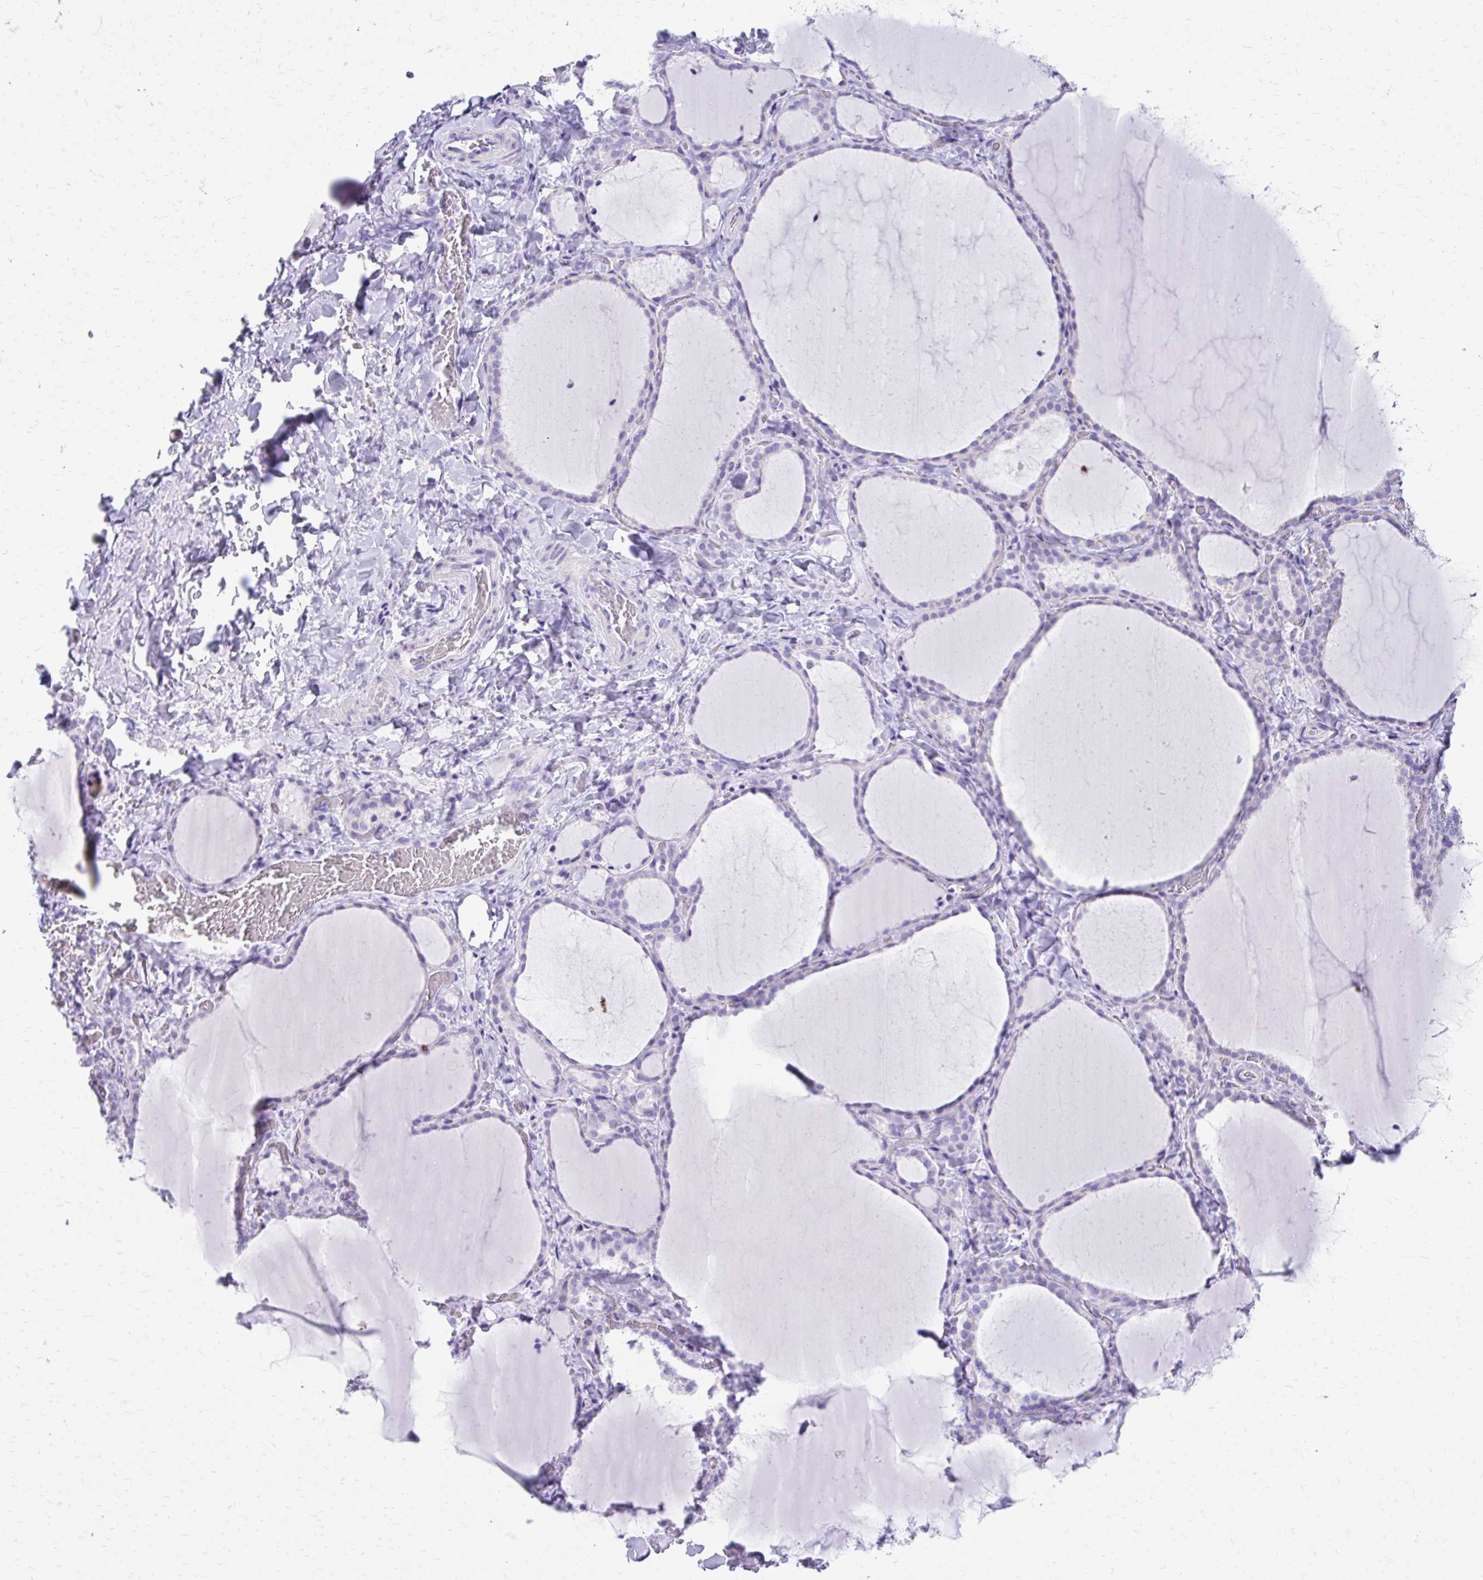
{"staining": {"intensity": "negative", "quantity": "none", "location": "none"}, "tissue": "thyroid gland", "cell_type": "Glandular cells", "image_type": "normal", "snomed": [{"axis": "morphology", "description": "Normal tissue, NOS"}, {"axis": "topography", "description": "Thyroid gland"}], "caption": "This is a histopathology image of immunohistochemistry staining of unremarkable thyroid gland, which shows no staining in glandular cells.", "gene": "ZNF699", "patient": {"sex": "female", "age": 22}}